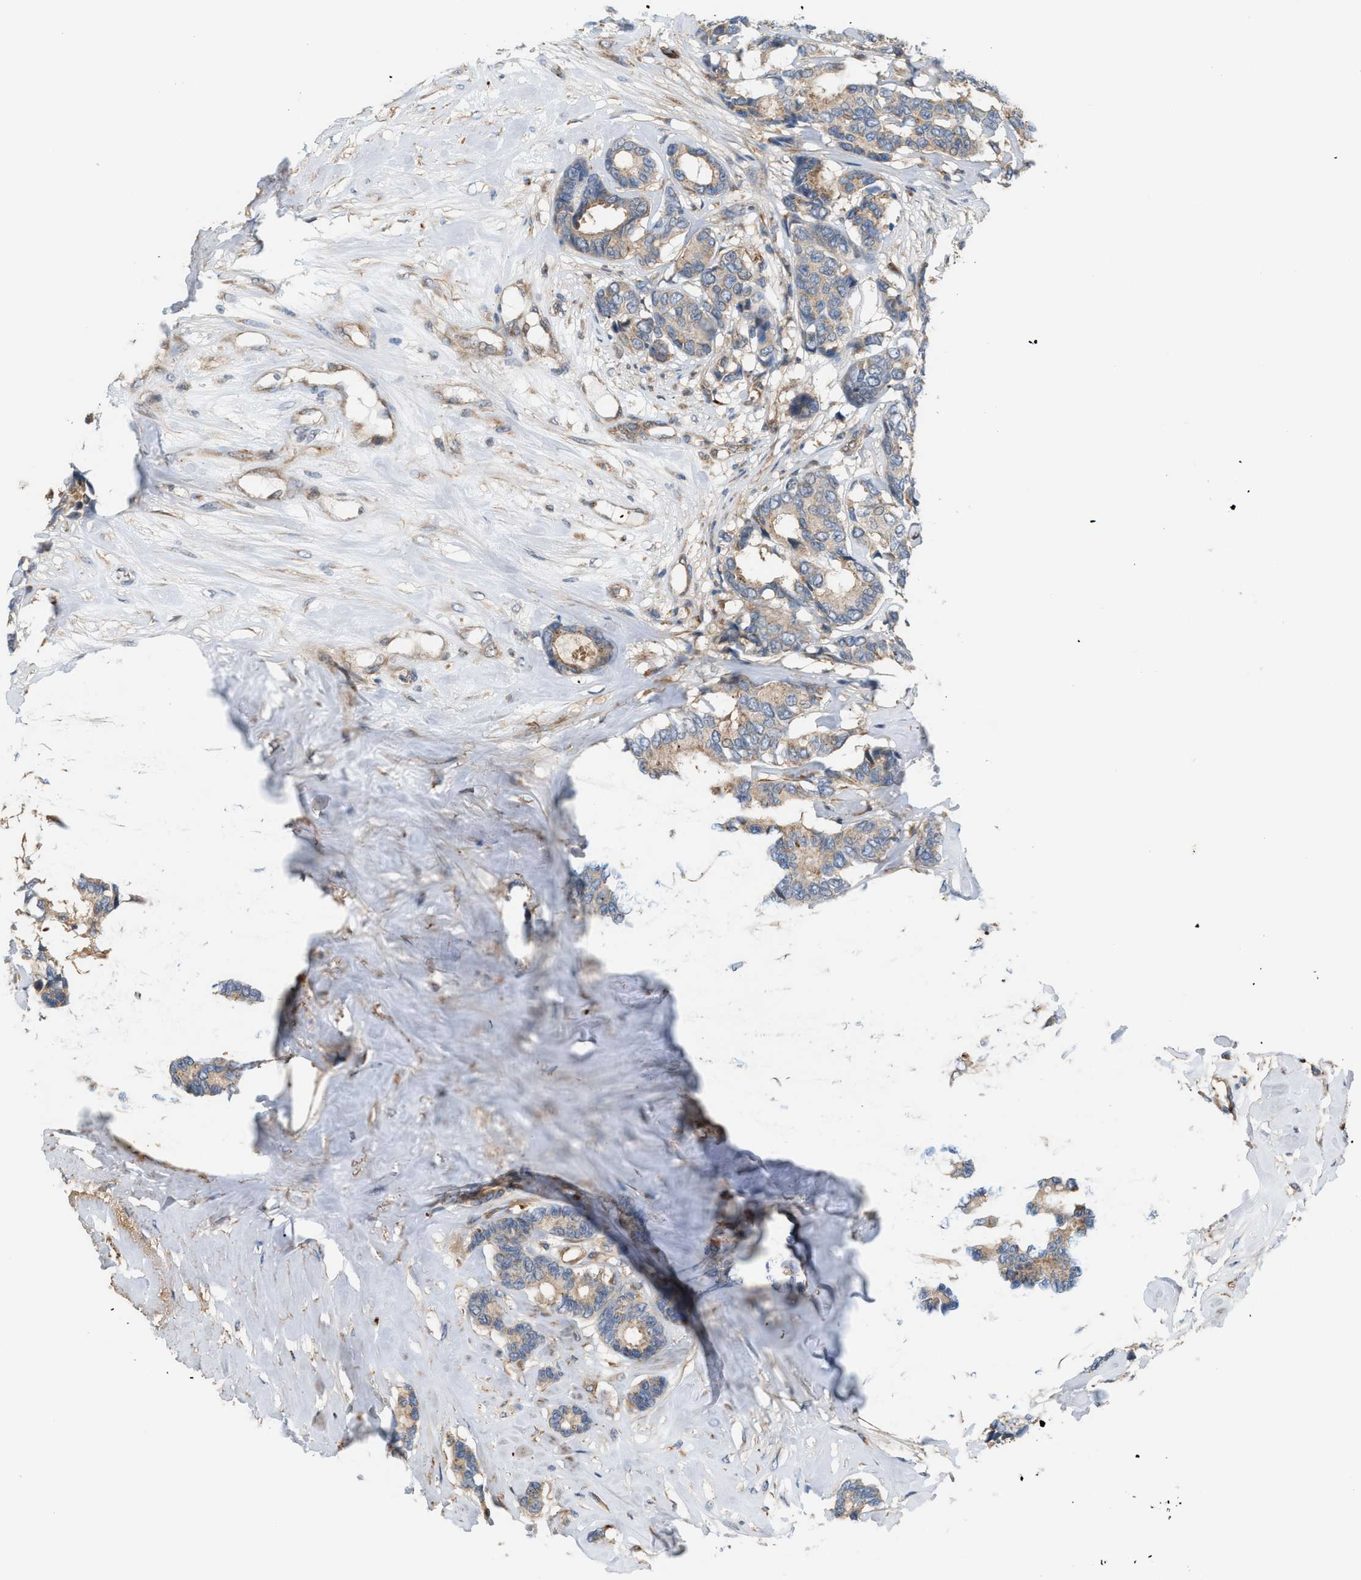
{"staining": {"intensity": "weak", "quantity": "25%-75%", "location": "cytoplasmic/membranous"}, "tissue": "breast cancer", "cell_type": "Tumor cells", "image_type": "cancer", "snomed": [{"axis": "morphology", "description": "Duct carcinoma"}, {"axis": "topography", "description": "Breast"}], "caption": "Protein analysis of breast invasive ductal carcinoma tissue shows weak cytoplasmic/membranous positivity in about 25%-75% of tumor cells. Using DAB (3,3'-diaminobenzidine) (brown) and hematoxylin (blue) stains, captured at high magnification using brightfield microscopy.", "gene": "PDCL", "patient": {"sex": "female", "age": 87}}